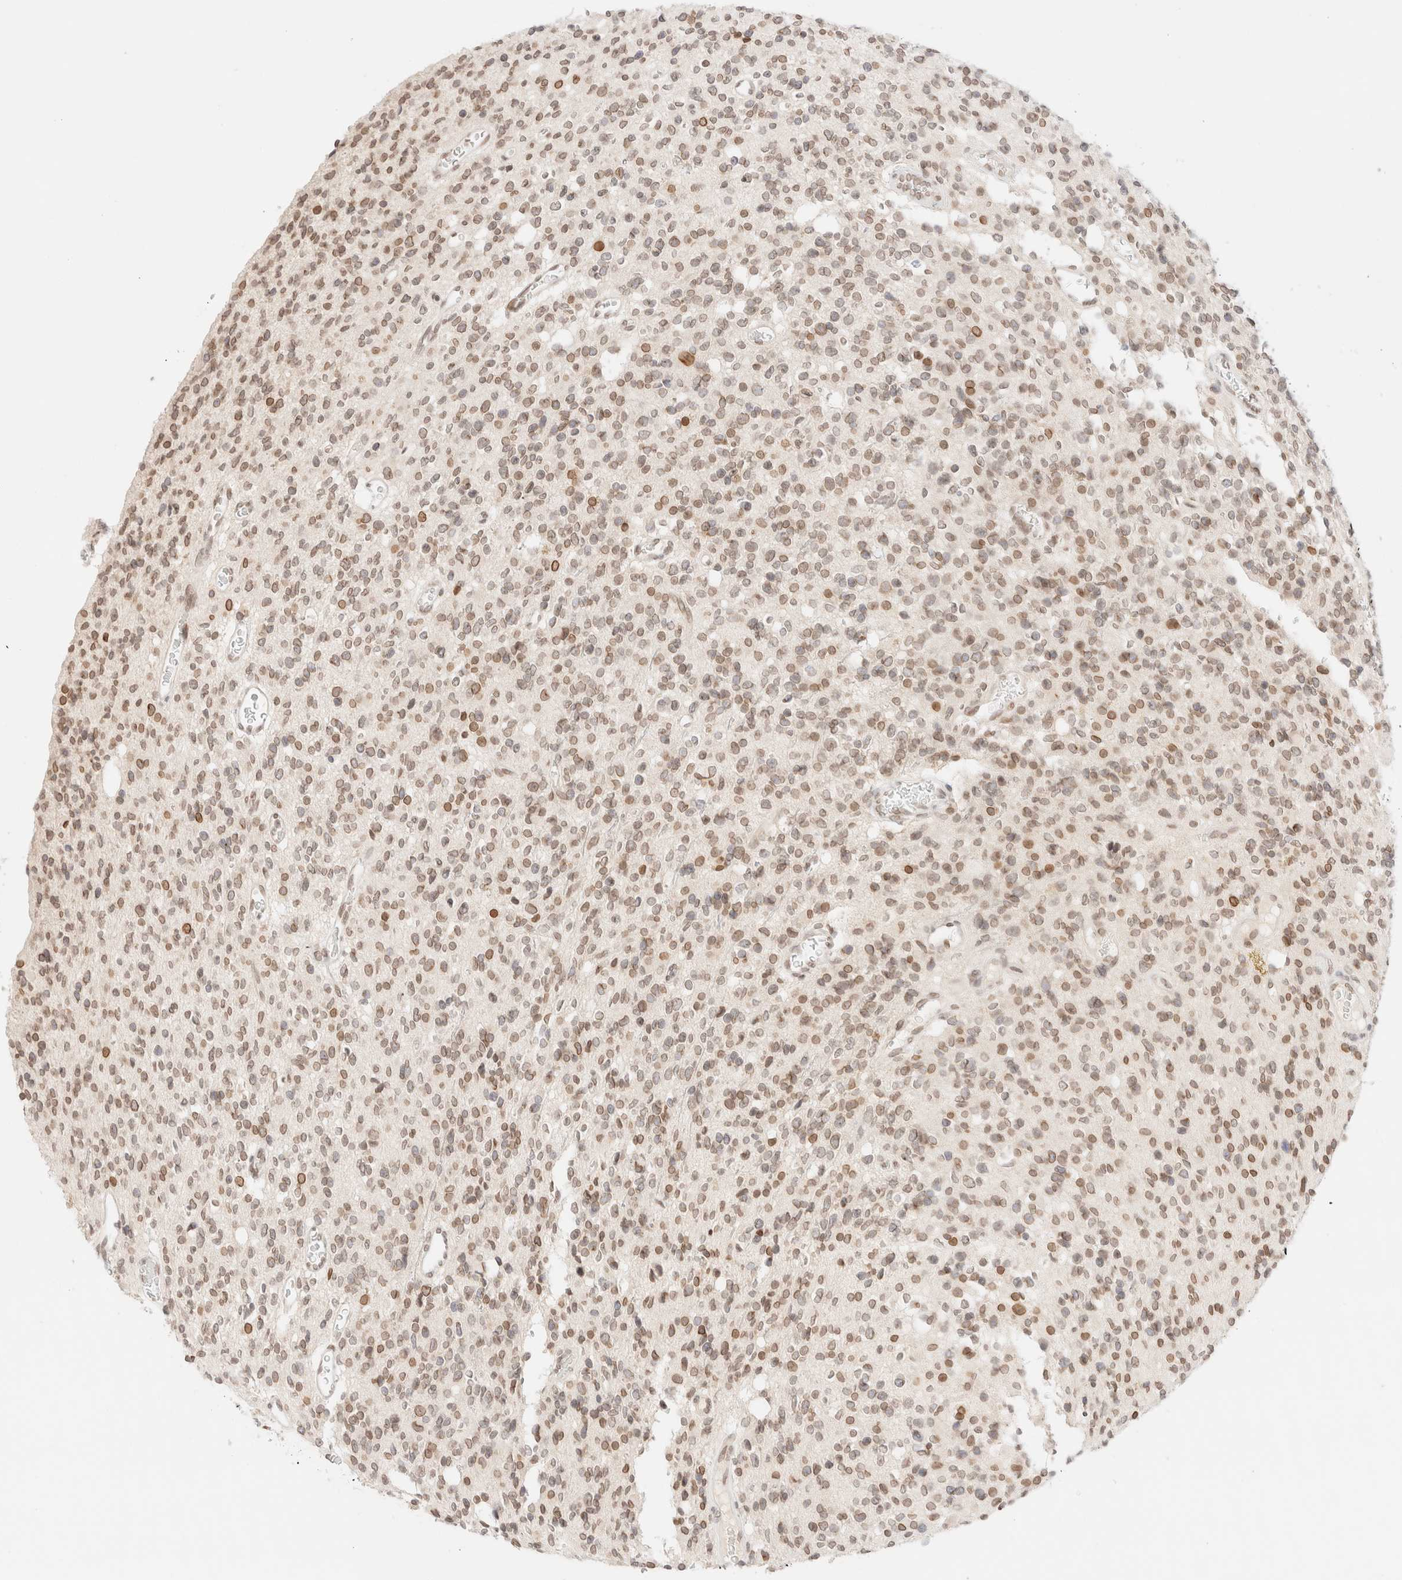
{"staining": {"intensity": "weak", "quantity": ">75%", "location": "nuclear"}, "tissue": "glioma", "cell_type": "Tumor cells", "image_type": "cancer", "snomed": [{"axis": "morphology", "description": "Glioma, malignant, High grade"}, {"axis": "topography", "description": "Brain"}], "caption": "Human glioma stained with a brown dye exhibits weak nuclear positive positivity in approximately >75% of tumor cells.", "gene": "ZNF770", "patient": {"sex": "male", "age": 34}}